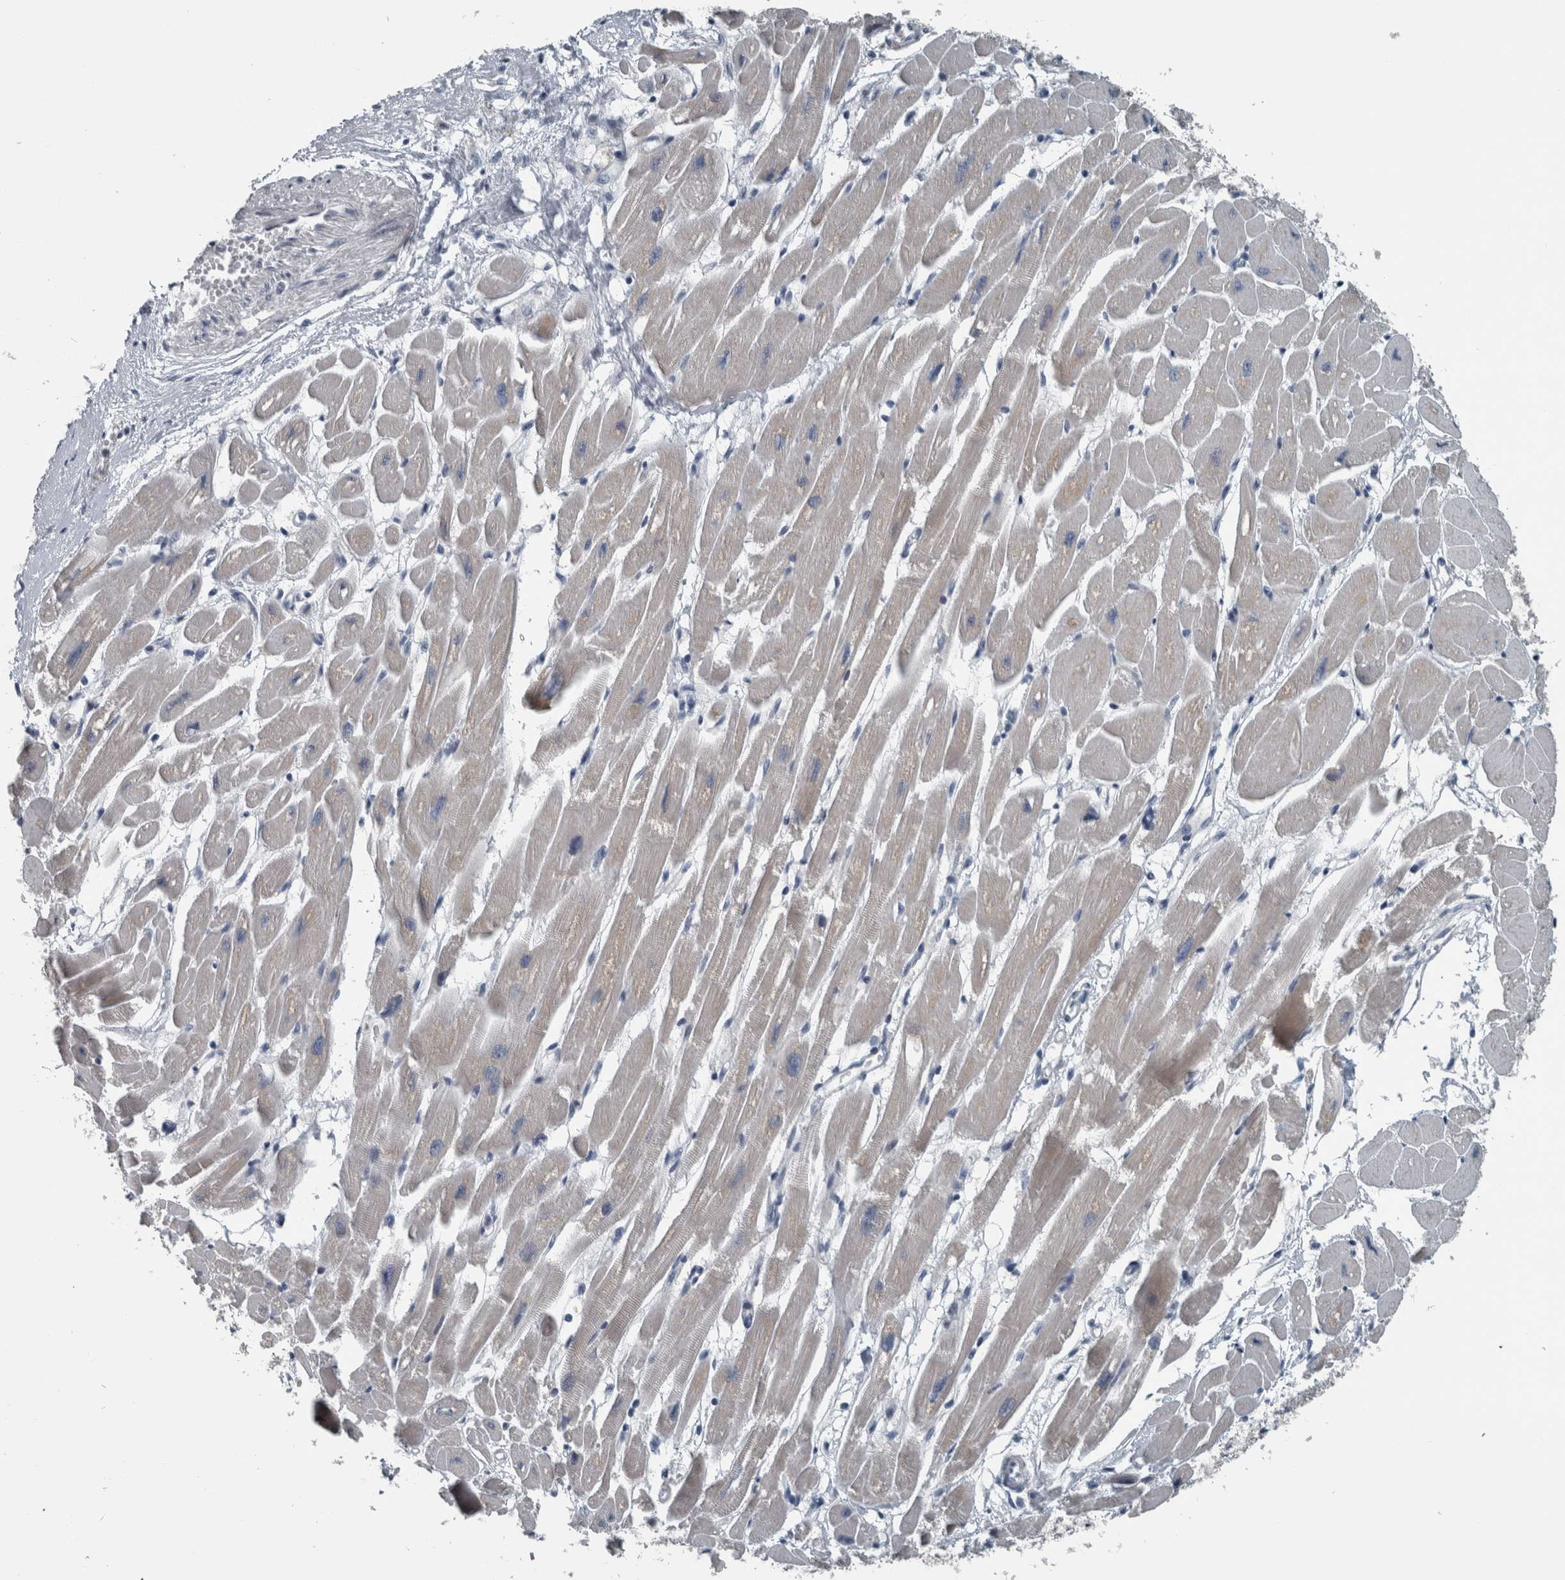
{"staining": {"intensity": "weak", "quantity": "25%-75%", "location": "cytoplasmic/membranous"}, "tissue": "heart muscle", "cell_type": "Cardiomyocytes", "image_type": "normal", "snomed": [{"axis": "morphology", "description": "Normal tissue, NOS"}, {"axis": "topography", "description": "Heart"}], "caption": "Protein staining reveals weak cytoplasmic/membranous staining in approximately 25%-75% of cardiomyocytes in normal heart muscle.", "gene": "KRT20", "patient": {"sex": "female", "age": 54}}